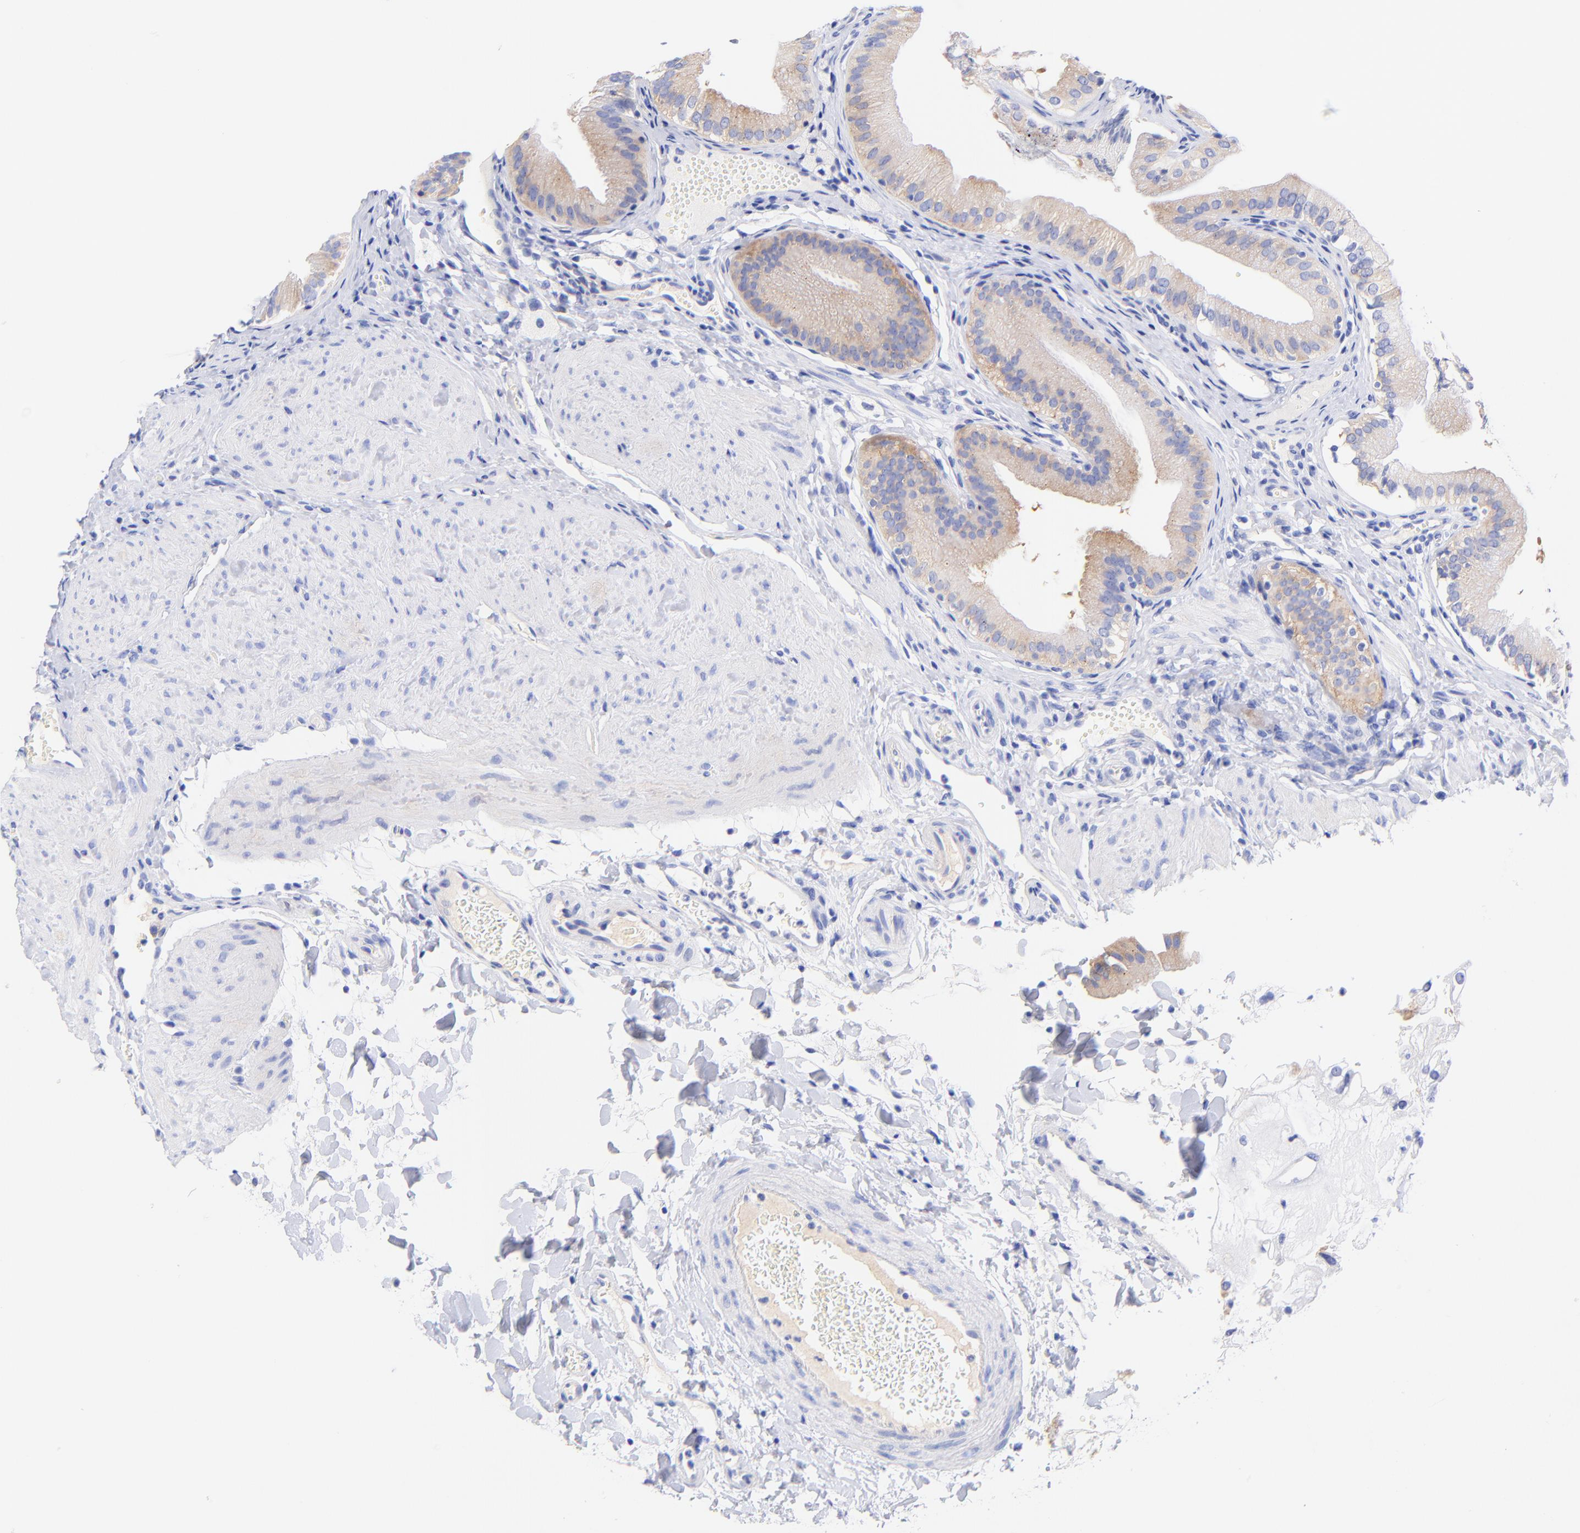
{"staining": {"intensity": "moderate", "quantity": "25%-75%", "location": "cytoplasmic/membranous"}, "tissue": "gallbladder", "cell_type": "Glandular cells", "image_type": "normal", "snomed": [{"axis": "morphology", "description": "Normal tissue, NOS"}, {"axis": "topography", "description": "Gallbladder"}], "caption": "The photomicrograph demonstrates staining of unremarkable gallbladder, revealing moderate cytoplasmic/membranous protein staining (brown color) within glandular cells.", "gene": "GPHN", "patient": {"sex": "female", "age": 24}}